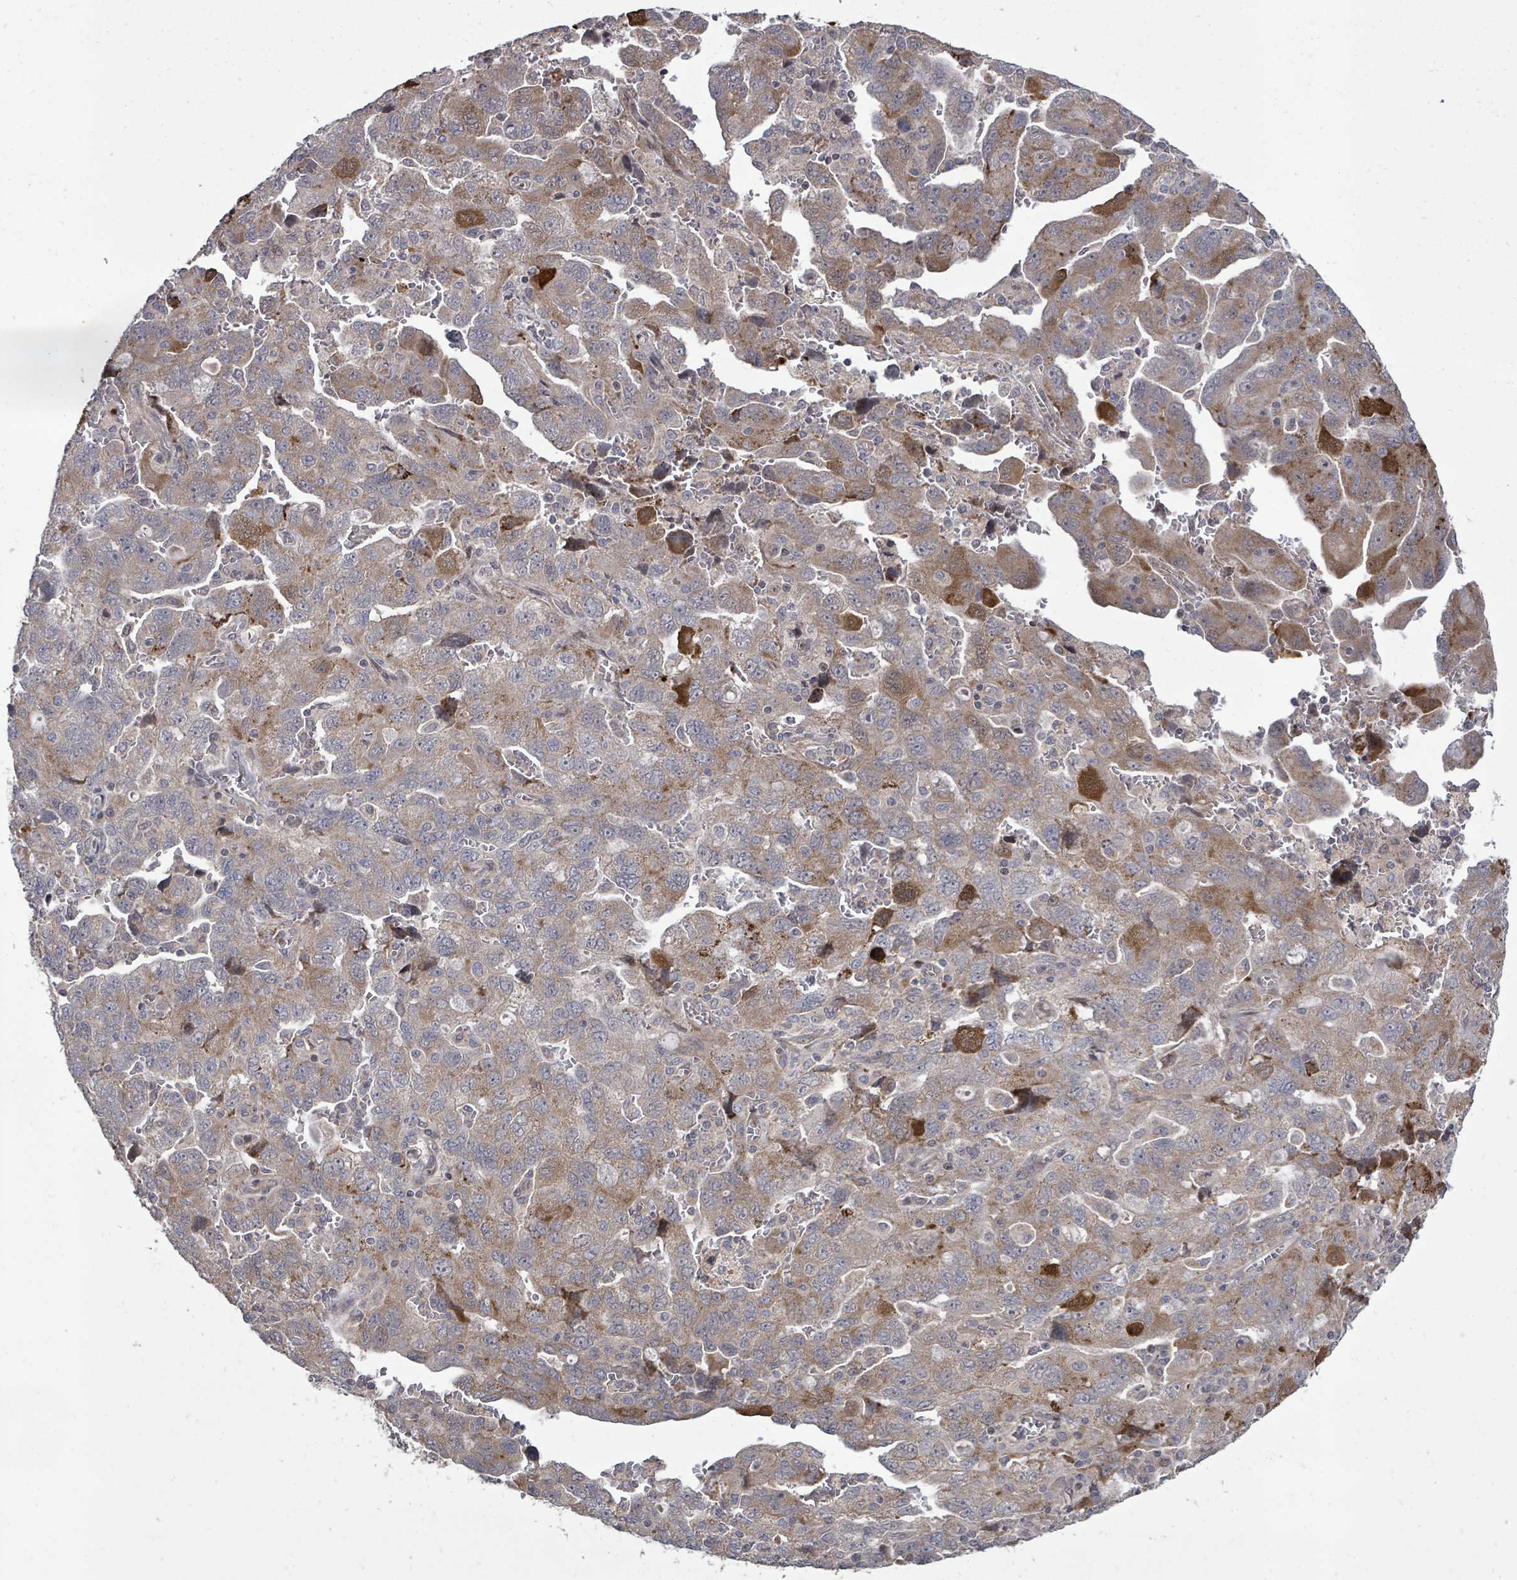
{"staining": {"intensity": "moderate", "quantity": "<25%", "location": "cytoplasmic/membranous"}, "tissue": "ovarian cancer", "cell_type": "Tumor cells", "image_type": "cancer", "snomed": [{"axis": "morphology", "description": "Carcinoma, NOS"}, {"axis": "morphology", "description": "Cystadenocarcinoma, serous, NOS"}, {"axis": "topography", "description": "Ovary"}], "caption": "A photomicrograph of human ovarian serous cystadenocarcinoma stained for a protein shows moderate cytoplasmic/membranous brown staining in tumor cells.", "gene": "KRTAP27-1", "patient": {"sex": "female", "age": 69}}